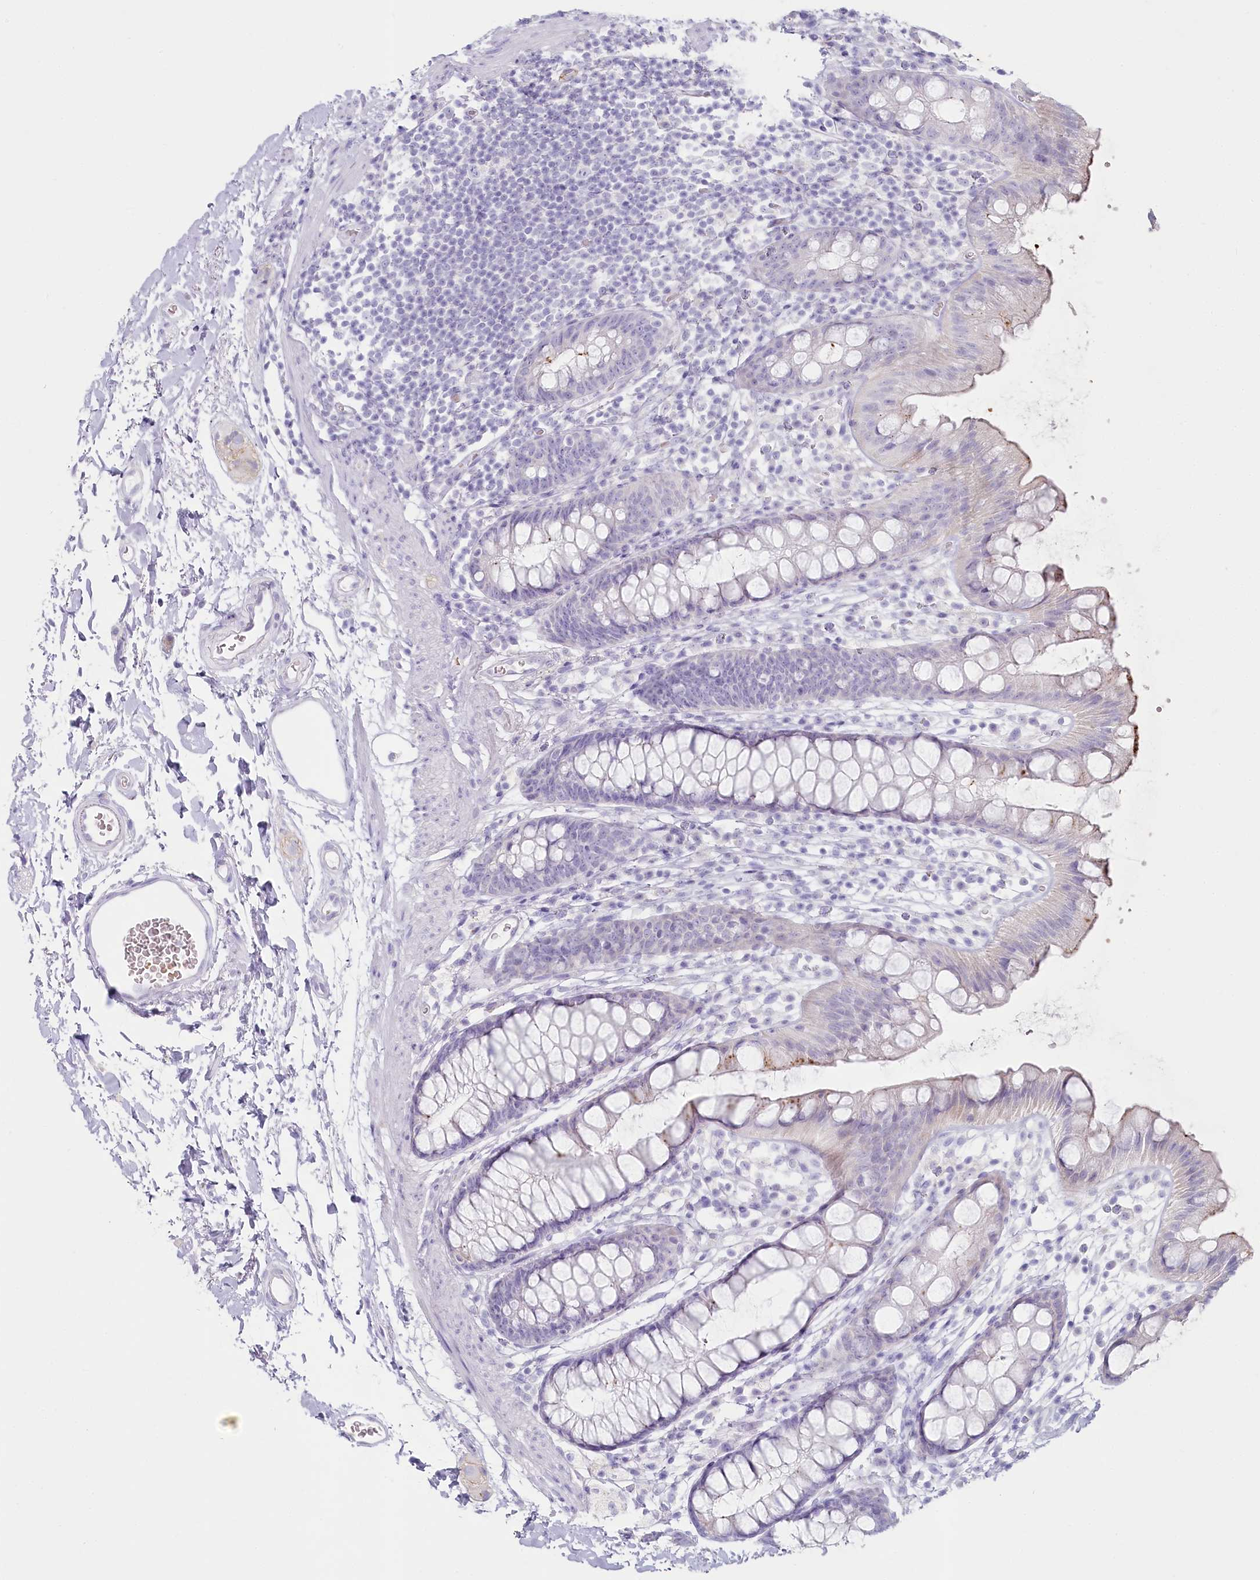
{"staining": {"intensity": "negative", "quantity": "none", "location": "none"}, "tissue": "rectum", "cell_type": "Glandular cells", "image_type": "normal", "snomed": [{"axis": "morphology", "description": "Normal tissue, NOS"}, {"axis": "topography", "description": "Rectum"}], "caption": "Immunohistochemistry (IHC) of benign rectum demonstrates no positivity in glandular cells.", "gene": "IFIT5", "patient": {"sex": "female", "age": 65}}